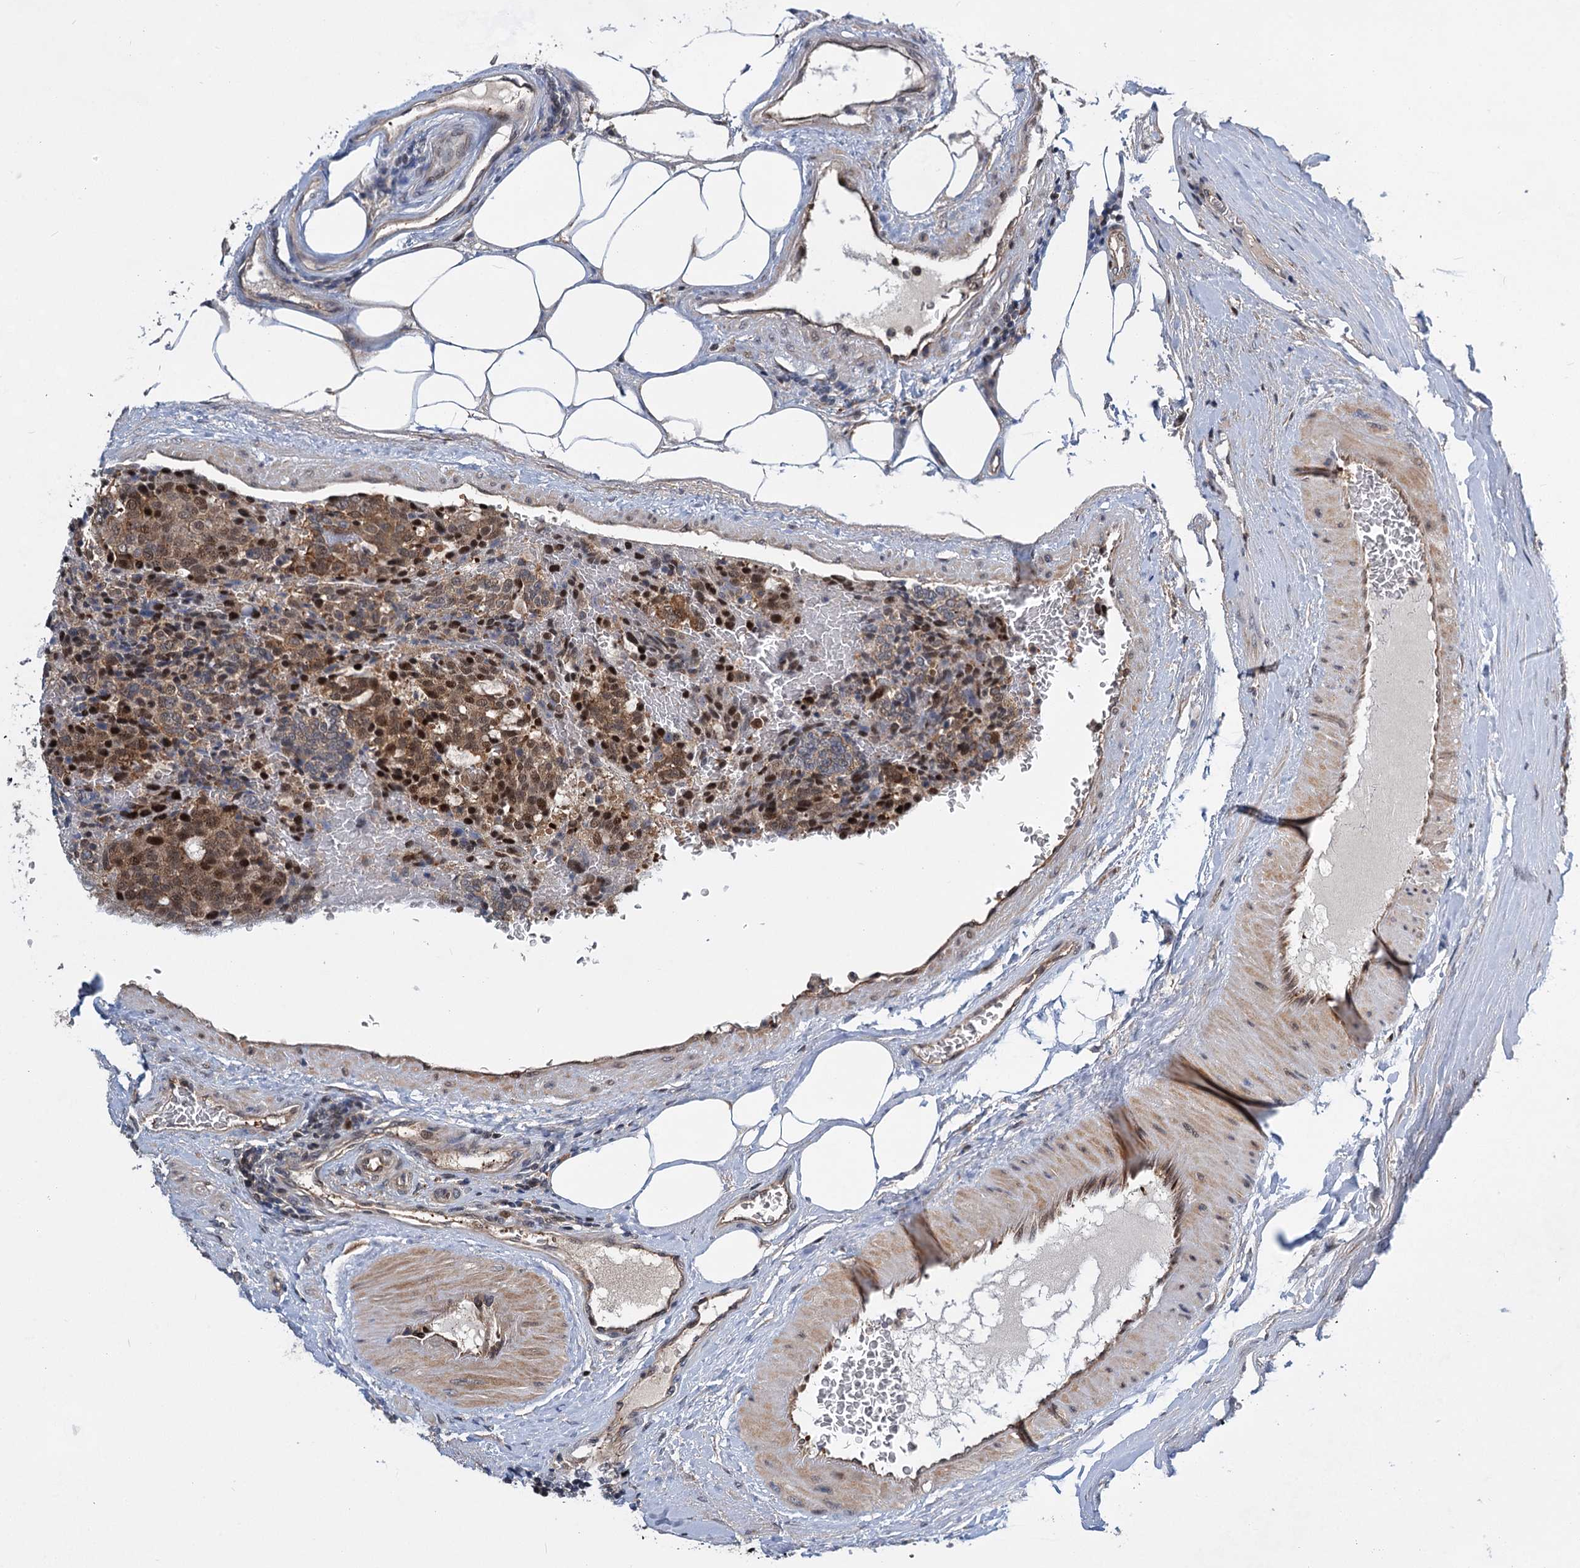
{"staining": {"intensity": "moderate", "quantity": ">75%", "location": "cytoplasmic/membranous,nuclear"}, "tissue": "carcinoid", "cell_type": "Tumor cells", "image_type": "cancer", "snomed": [{"axis": "morphology", "description": "Carcinoid, malignant, NOS"}, {"axis": "topography", "description": "Pancreas"}], "caption": "Human malignant carcinoid stained with a protein marker exhibits moderate staining in tumor cells.", "gene": "GPBP1", "patient": {"sex": "female", "age": 54}}